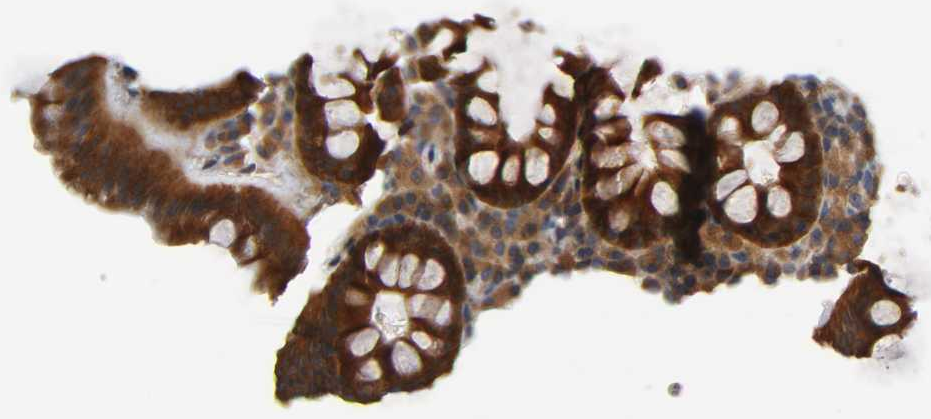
{"staining": {"intensity": "strong", "quantity": "25%-75%", "location": "cytoplasmic/membranous"}, "tissue": "rectum", "cell_type": "Glandular cells", "image_type": "normal", "snomed": [{"axis": "morphology", "description": "Normal tissue, NOS"}, {"axis": "topography", "description": "Rectum"}], "caption": "This histopathology image displays immunohistochemistry (IHC) staining of normal rectum, with high strong cytoplasmic/membranous expression in approximately 25%-75% of glandular cells.", "gene": "PRKAB1", "patient": {"sex": "male", "age": 92}}